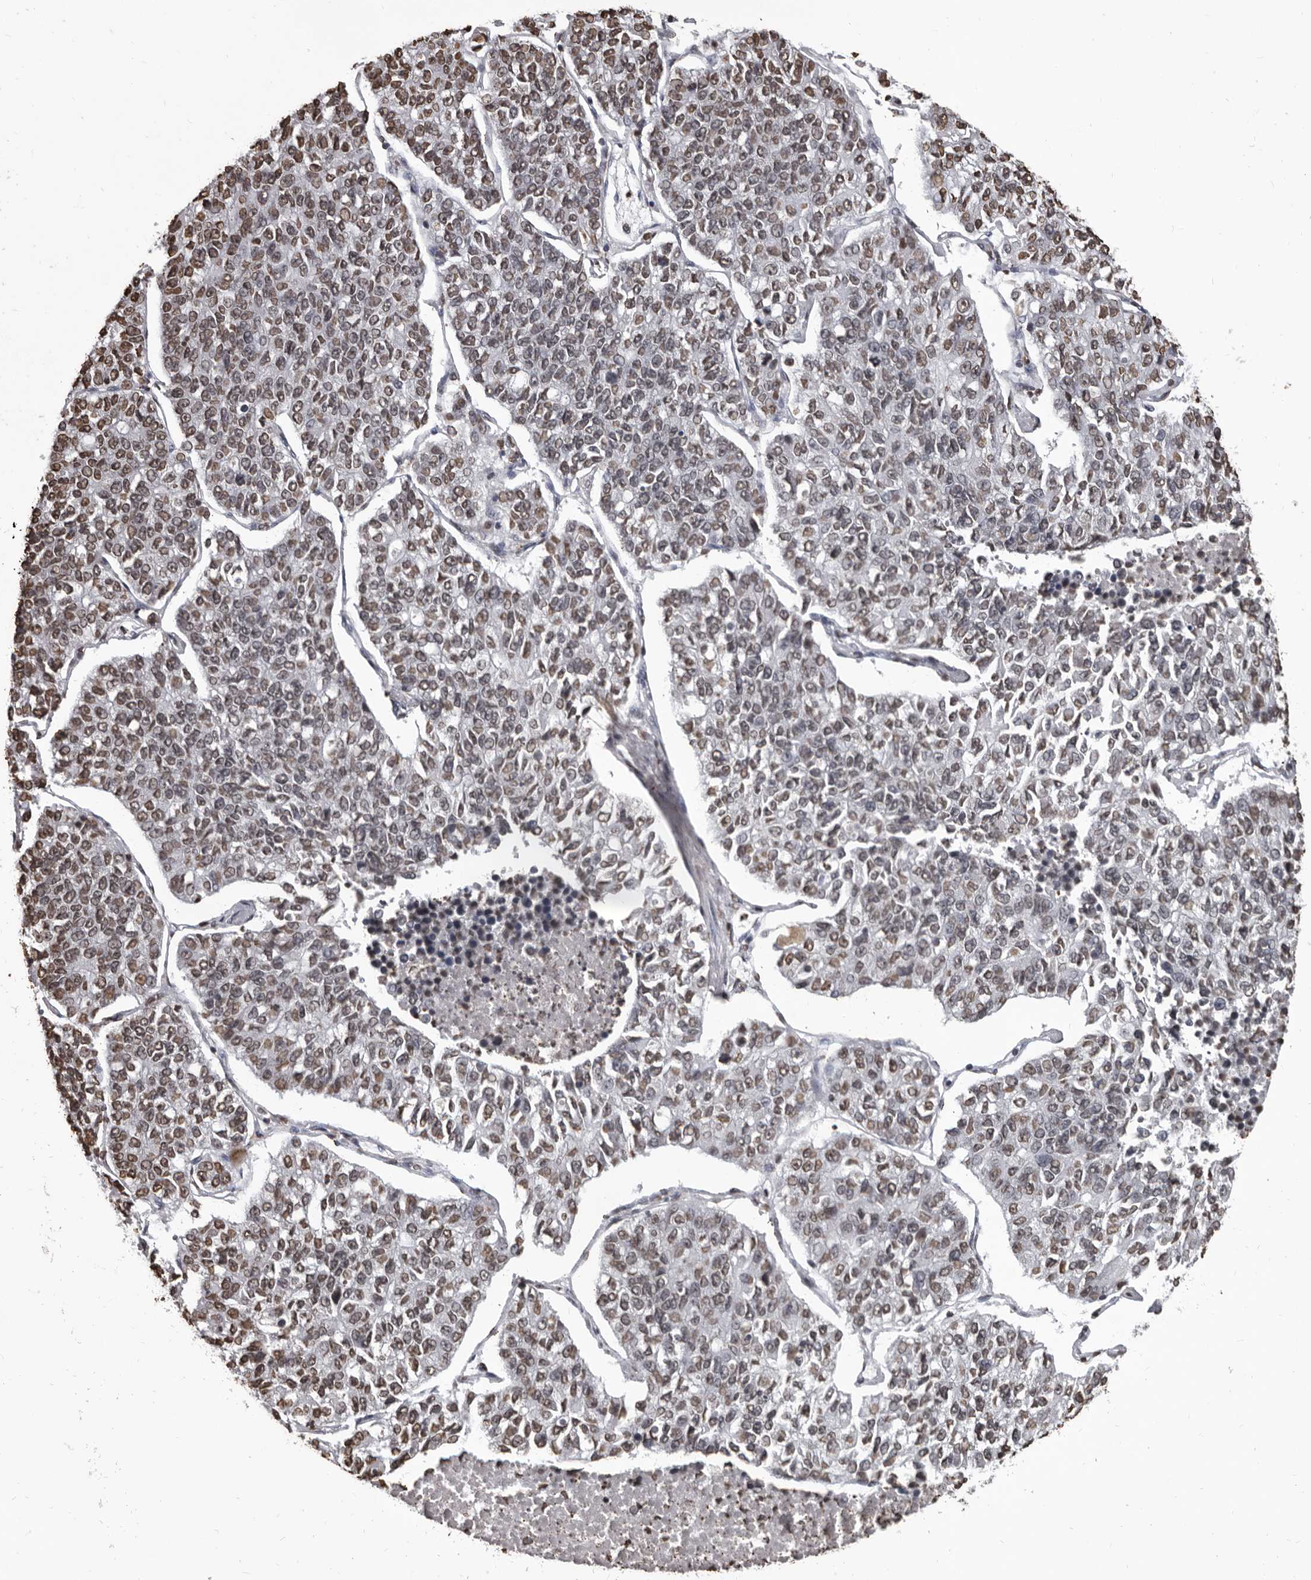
{"staining": {"intensity": "moderate", "quantity": ">75%", "location": "nuclear"}, "tissue": "lung cancer", "cell_type": "Tumor cells", "image_type": "cancer", "snomed": [{"axis": "morphology", "description": "Adenocarcinoma, NOS"}, {"axis": "topography", "description": "Lung"}], "caption": "Tumor cells show medium levels of moderate nuclear expression in approximately >75% of cells in human lung cancer. The protein of interest is stained brown, and the nuclei are stained in blue (DAB (3,3'-diaminobenzidine) IHC with brightfield microscopy, high magnification).", "gene": "AHR", "patient": {"sex": "male", "age": 49}}